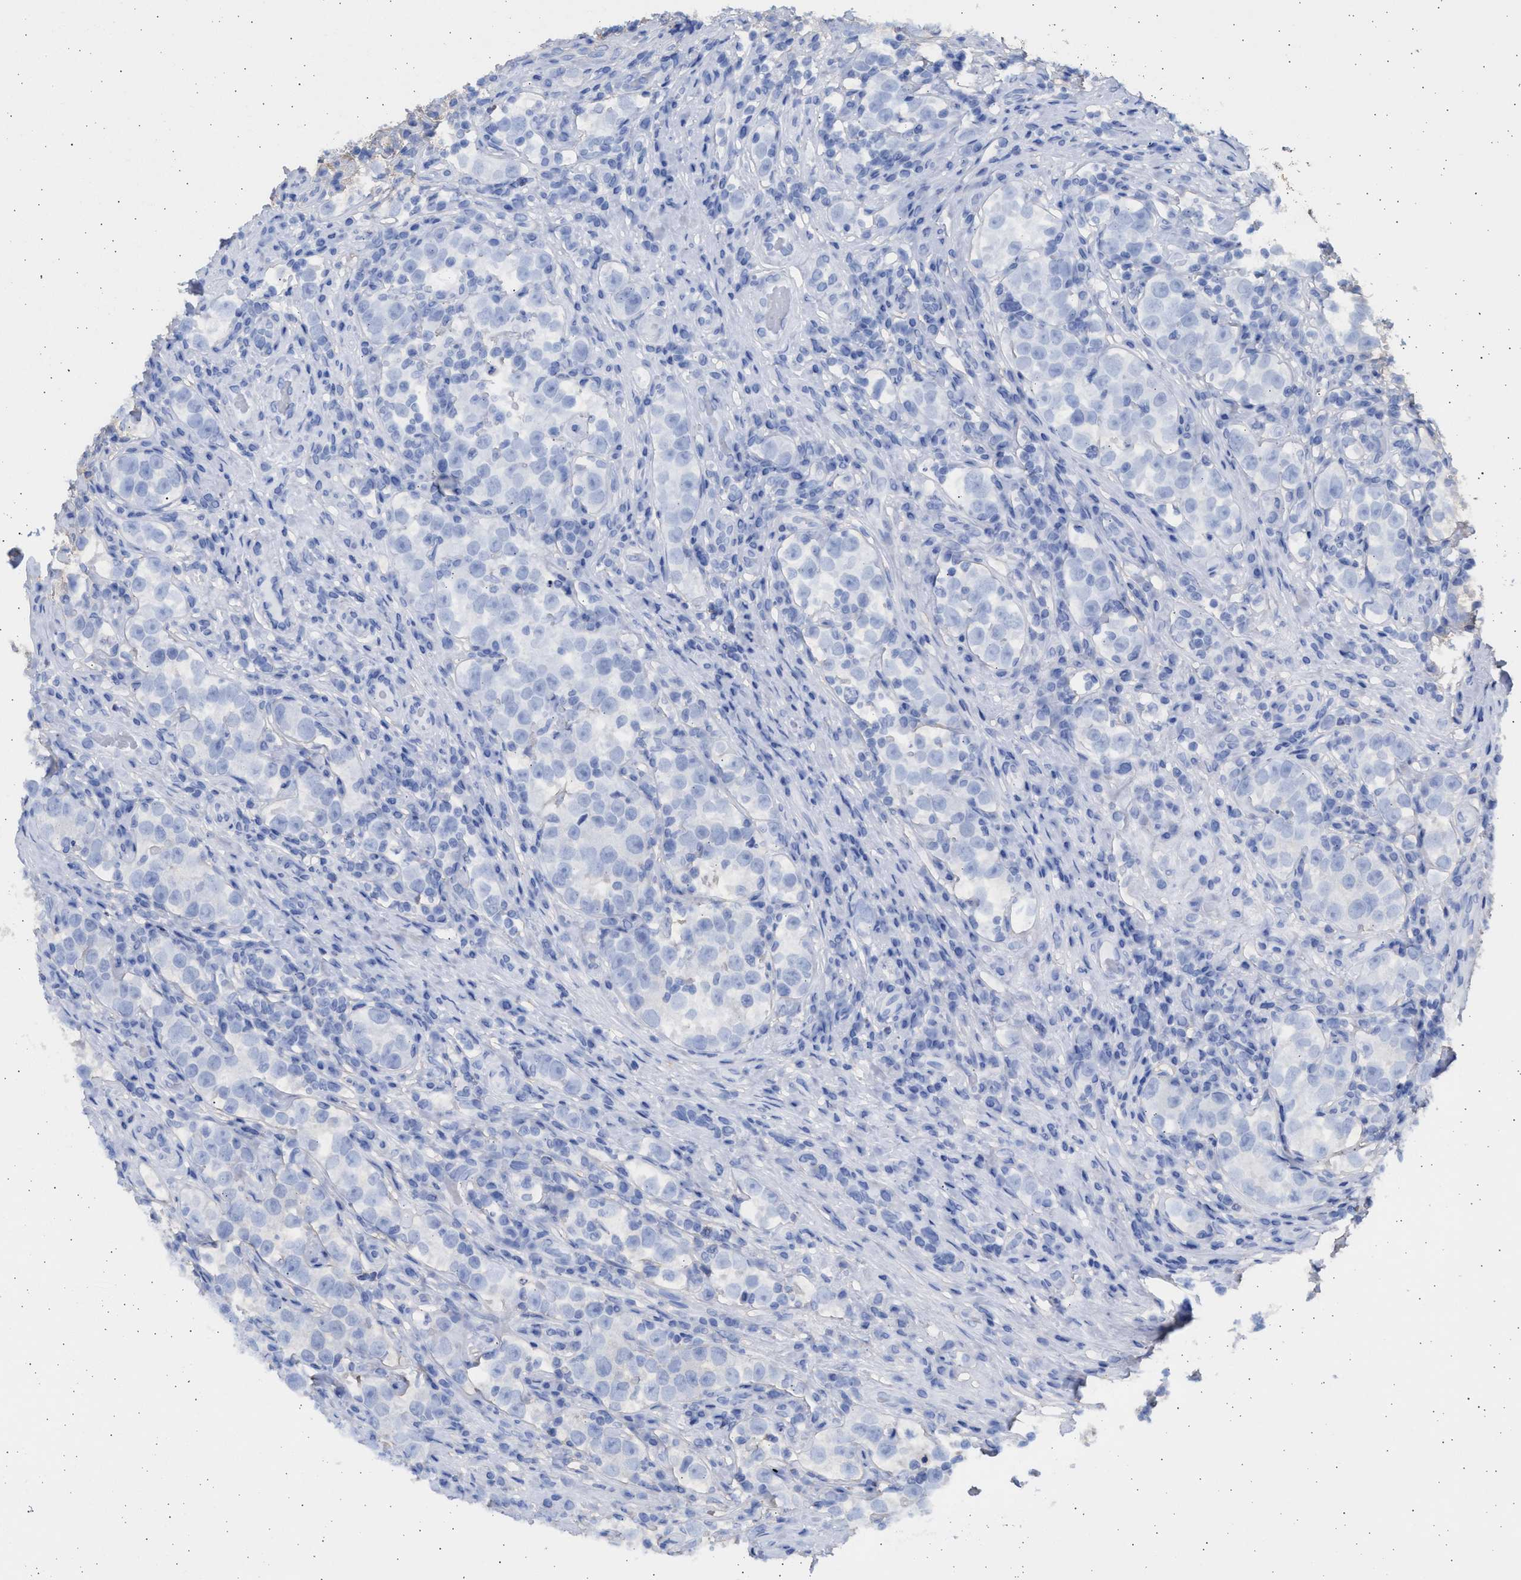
{"staining": {"intensity": "weak", "quantity": "<25%", "location": "cytoplasmic/membranous"}, "tissue": "testis cancer", "cell_type": "Tumor cells", "image_type": "cancer", "snomed": [{"axis": "morphology", "description": "Normal tissue, NOS"}, {"axis": "morphology", "description": "Seminoma, NOS"}, {"axis": "topography", "description": "Testis"}], "caption": "Testis cancer stained for a protein using immunohistochemistry (IHC) reveals no staining tumor cells.", "gene": "ALDOC", "patient": {"sex": "male", "age": 43}}